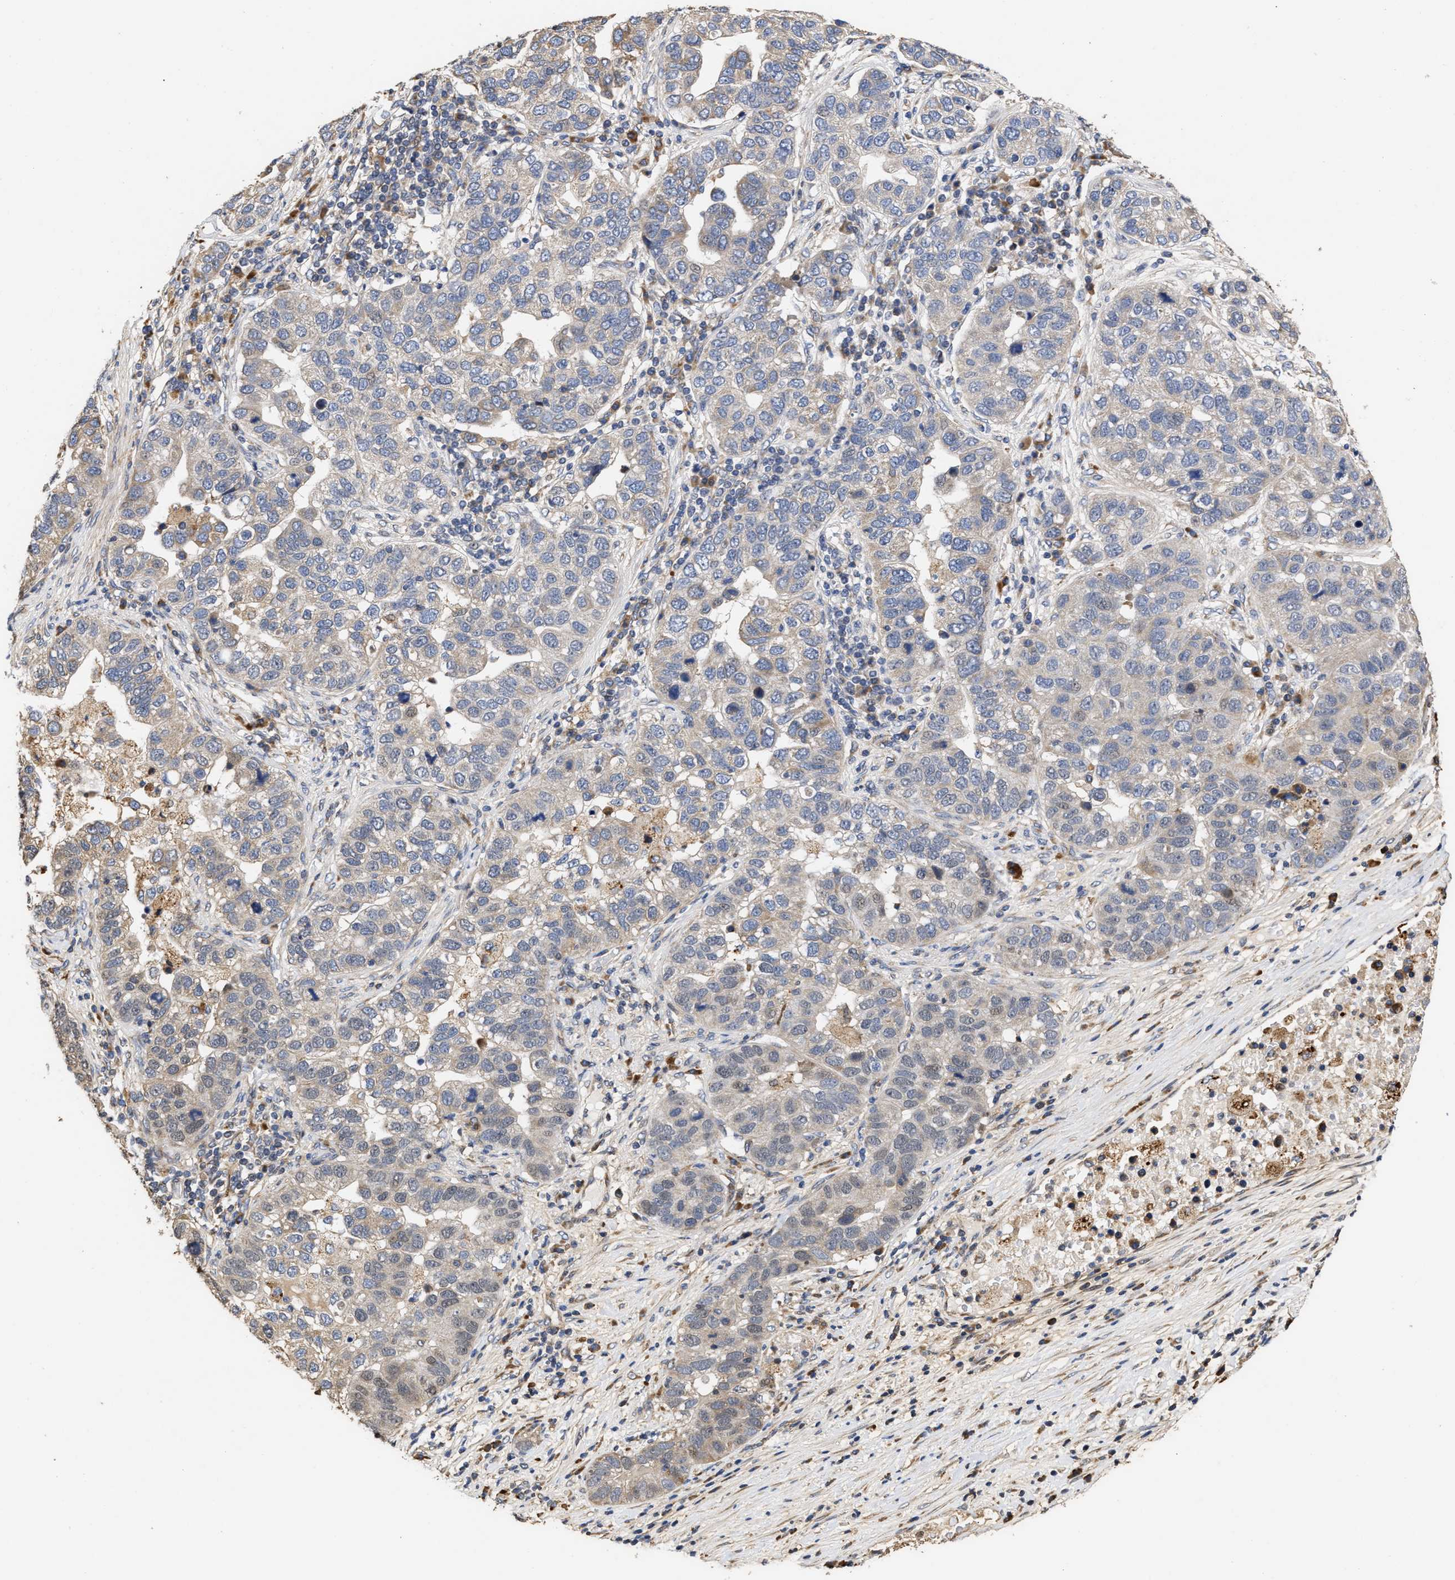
{"staining": {"intensity": "negative", "quantity": "none", "location": "none"}, "tissue": "pancreatic cancer", "cell_type": "Tumor cells", "image_type": "cancer", "snomed": [{"axis": "morphology", "description": "Adenocarcinoma, NOS"}, {"axis": "topography", "description": "Pancreas"}], "caption": "A histopathology image of human pancreatic cancer is negative for staining in tumor cells.", "gene": "GOSR1", "patient": {"sex": "female", "age": 61}}